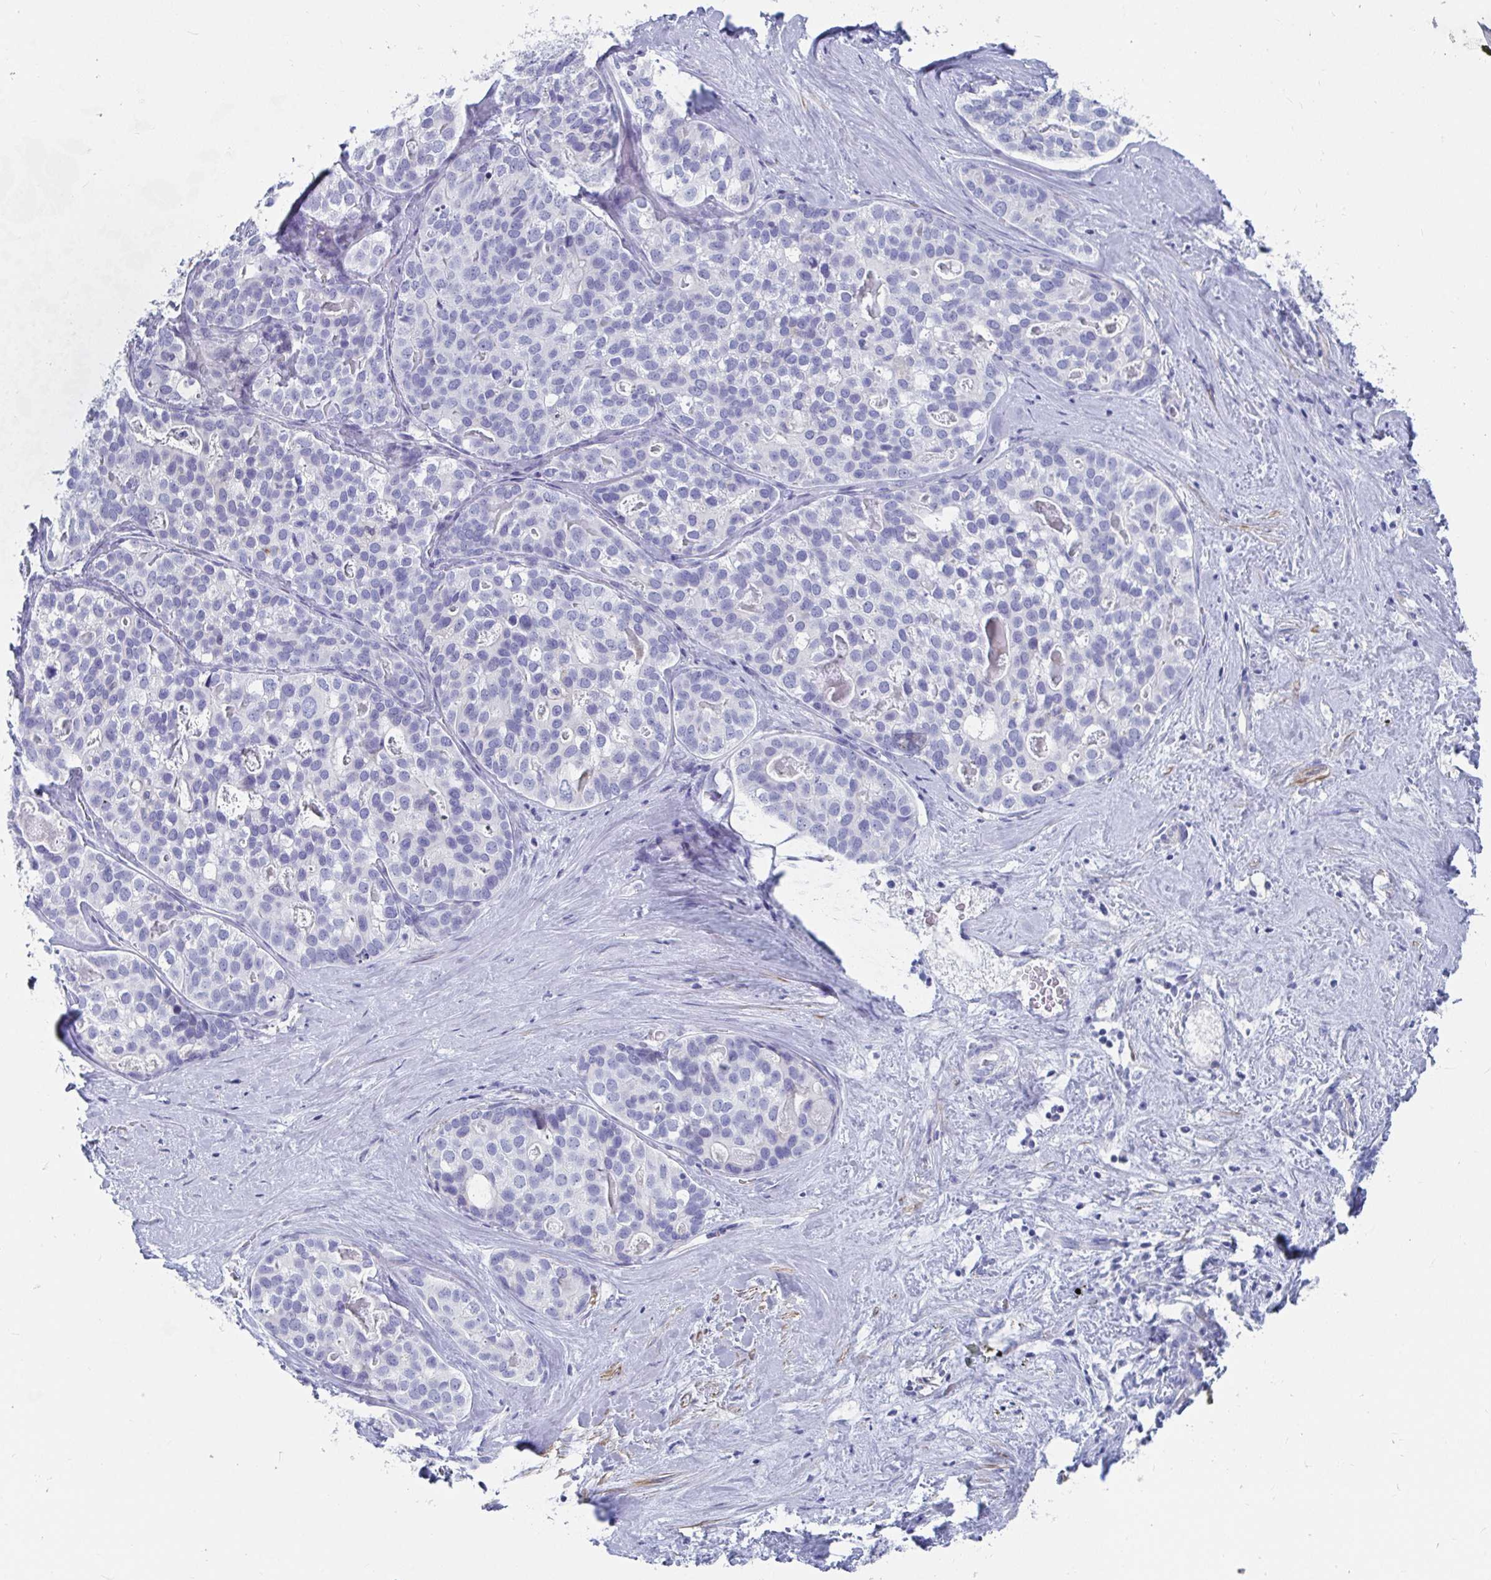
{"staining": {"intensity": "negative", "quantity": "none", "location": "none"}, "tissue": "liver cancer", "cell_type": "Tumor cells", "image_type": "cancer", "snomed": [{"axis": "morphology", "description": "Cholangiocarcinoma"}, {"axis": "topography", "description": "Liver"}], "caption": "A photomicrograph of liver cancer stained for a protein shows no brown staining in tumor cells.", "gene": "ZFP82", "patient": {"sex": "male", "age": 56}}